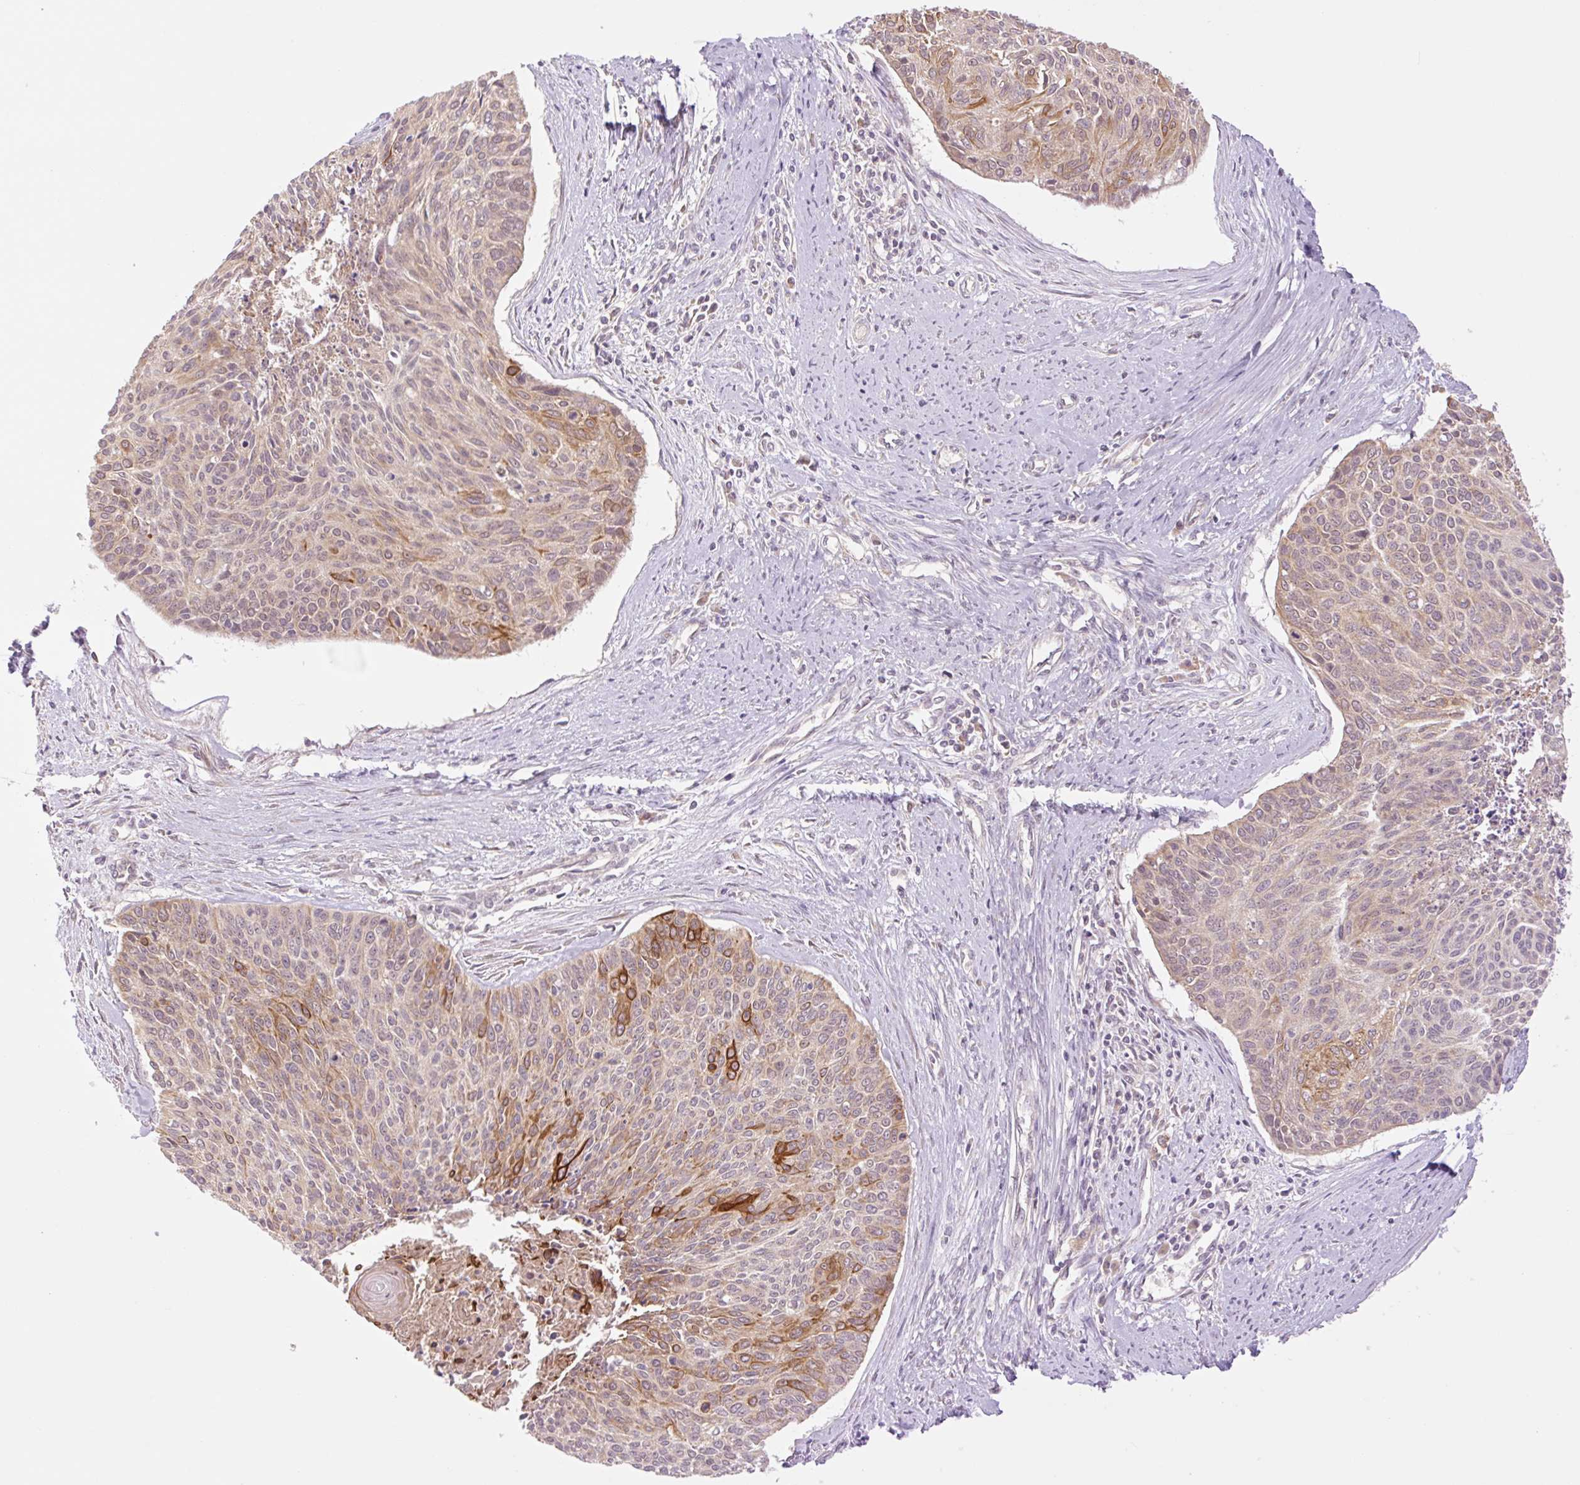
{"staining": {"intensity": "strong", "quantity": "25%-75%", "location": "cytoplasmic/membranous"}, "tissue": "cervical cancer", "cell_type": "Tumor cells", "image_type": "cancer", "snomed": [{"axis": "morphology", "description": "Squamous cell carcinoma, NOS"}, {"axis": "topography", "description": "Cervix"}], "caption": "Cervical squamous cell carcinoma stained with DAB immunohistochemistry (IHC) demonstrates high levels of strong cytoplasmic/membranous positivity in about 25%-75% of tumor cells. The protein is shown in brown color, while the nuclei are stained blue.", "gene": "YJU2B", "patient": {"sex": "female", "age": 55}}